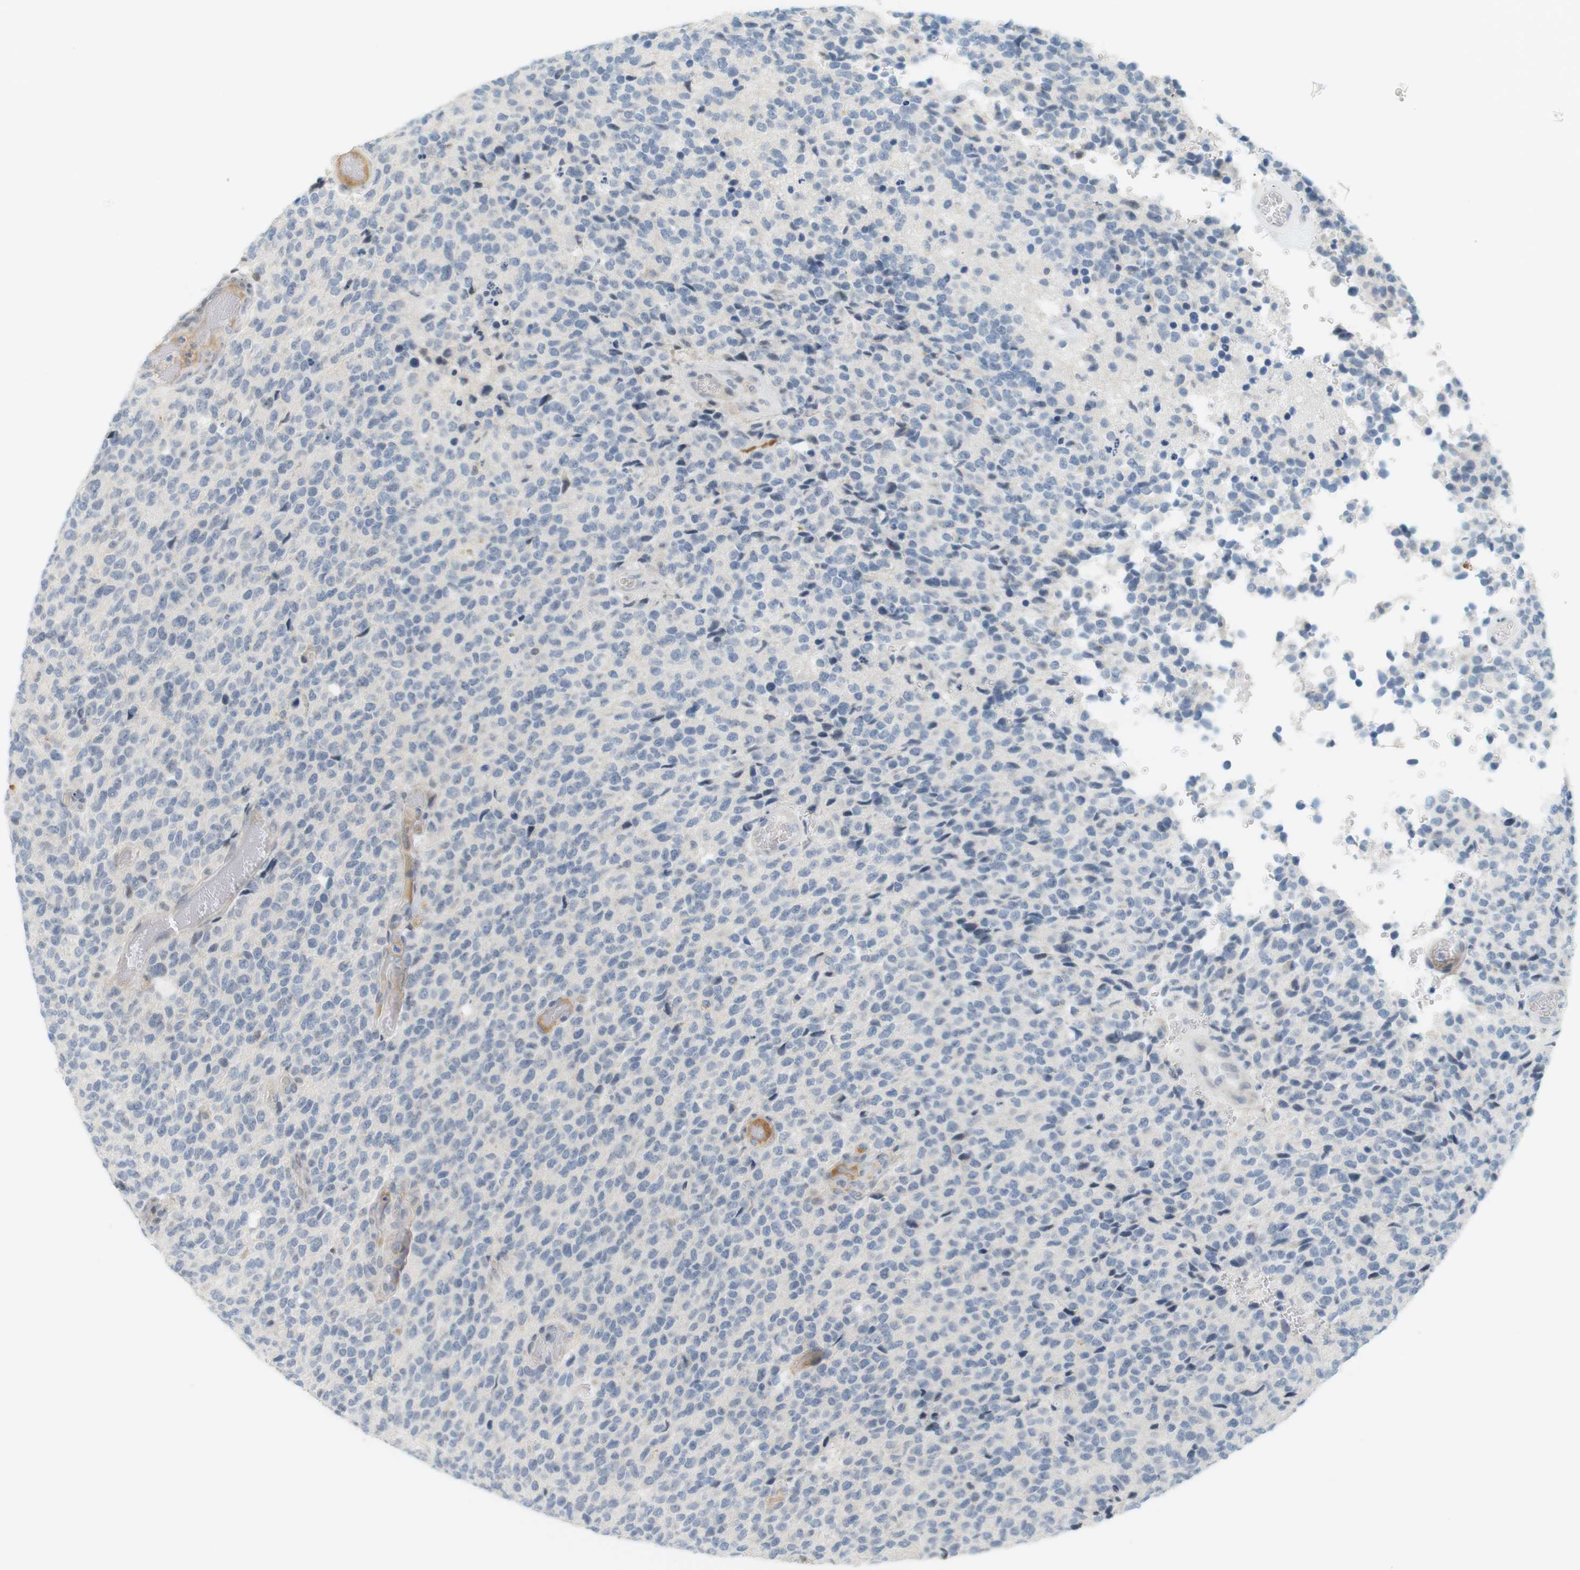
{"staining": {"intensity": "negative", "quantity": "none", "location": "none"}, "tissue": "glioma", "cell_type": "Tumor cells", "image_type": "cancer", "snomed": [{"axis": "morphology", "description": "Glioma, malignant, High grade"}, {"axis": "topography", "description": "pancreas cauda"}], "caption": "High power microscopy histopathology image of an immunohistochemistry micrograph of glioma, revealing no significant staining in tumor cells.", "gene": "DMC1", "patient": {"sex": "male", "age": 60}}